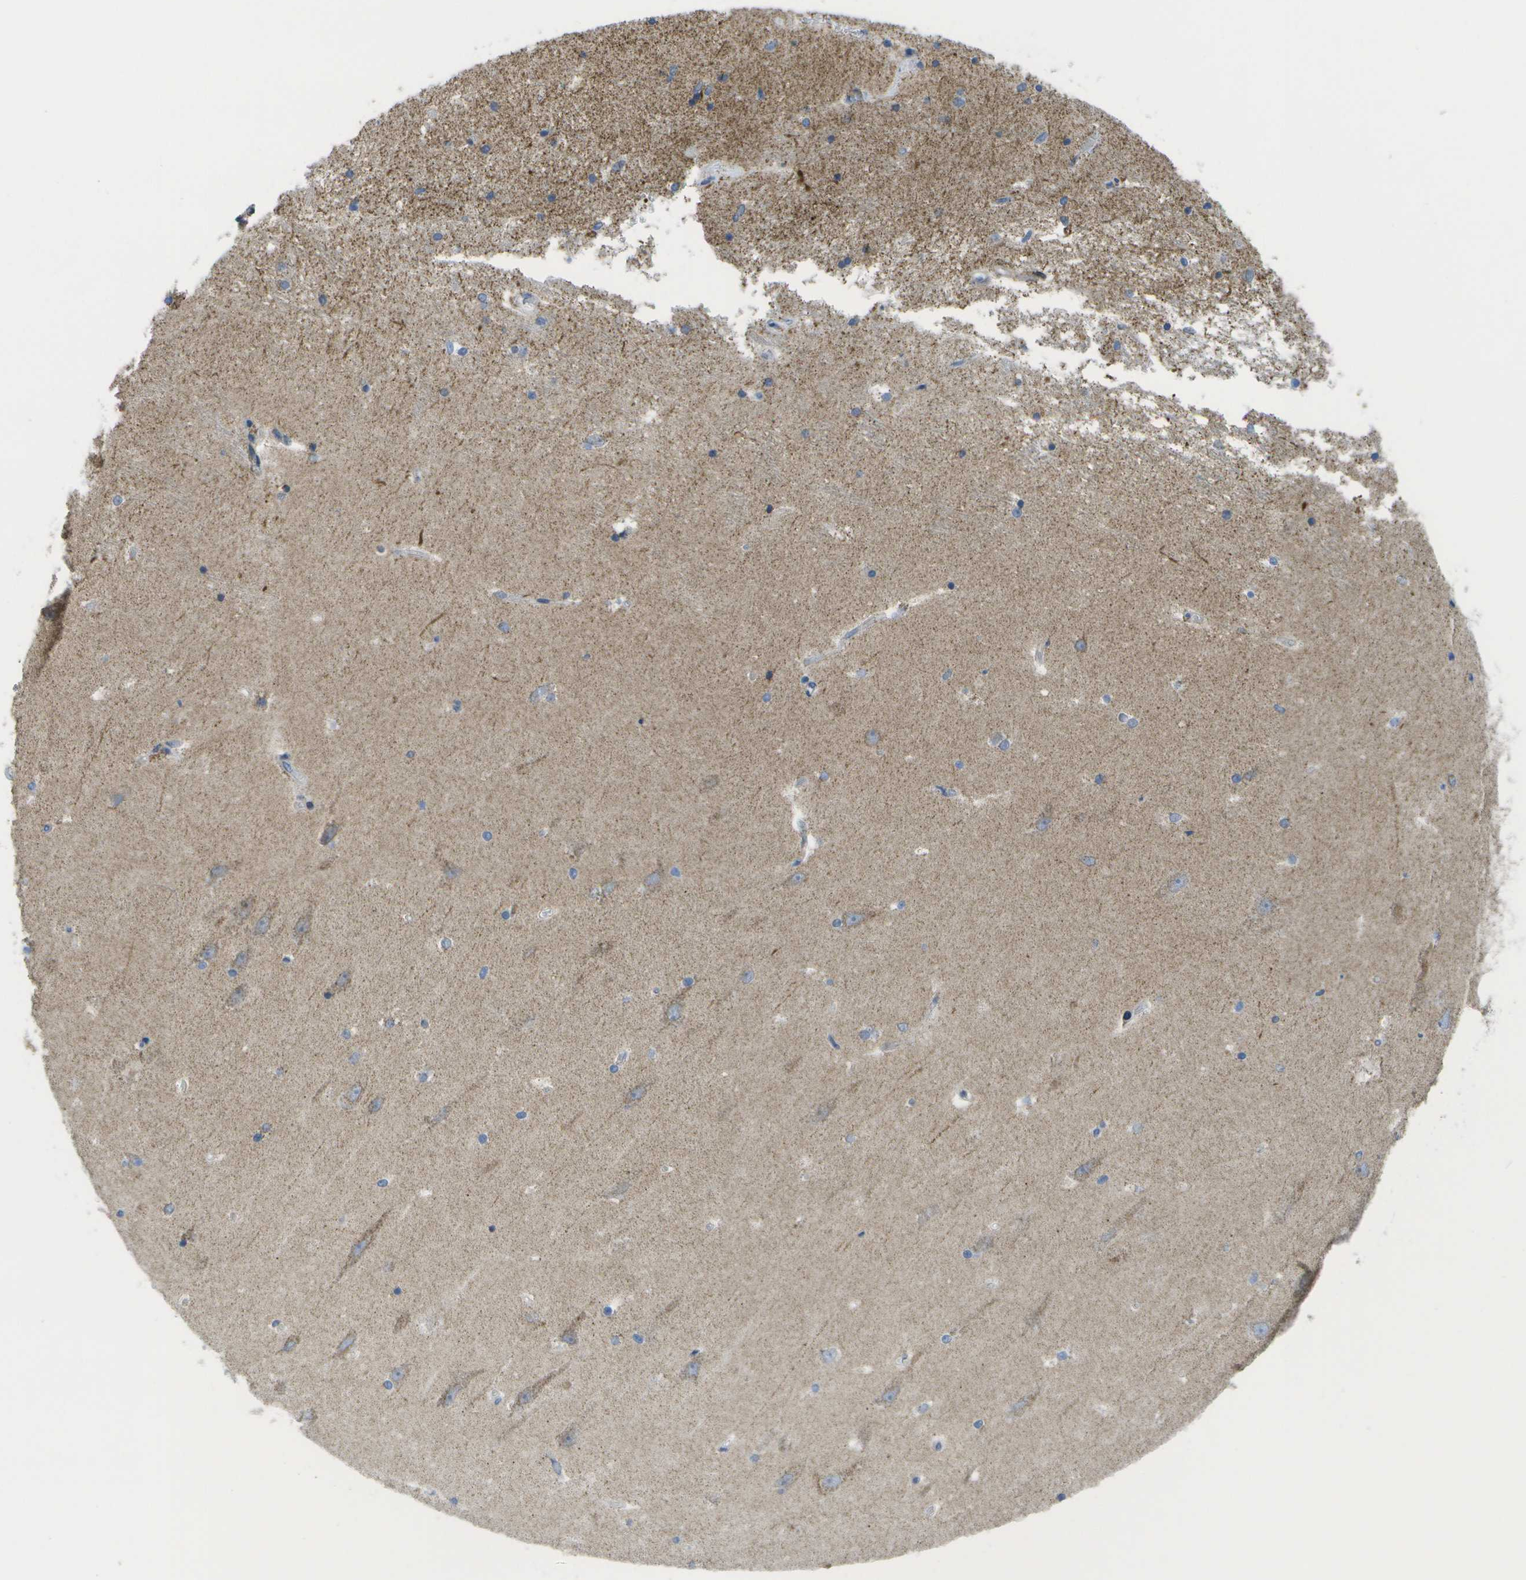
{"staining": {"intensity": "moderate", "quantity": "<25%", "location": "cytoplasmic/membranous"}, "tissue": "hippocampus", "cell_type": "Glial cells", "image_type": "normal", "snomed": [{"axis": "morphology", "description": "Normal tissue, NOS"}, {"axis": "topography", "description": "Hippocampus"}], "caption": "Human hippocampus stained with a brown dye exhibits moderate cytoplasmic/membranous positive positivity in about <25% of glial cells.", "gene": "TMEM223", "patient": {"sex": "male", "age": 45}}